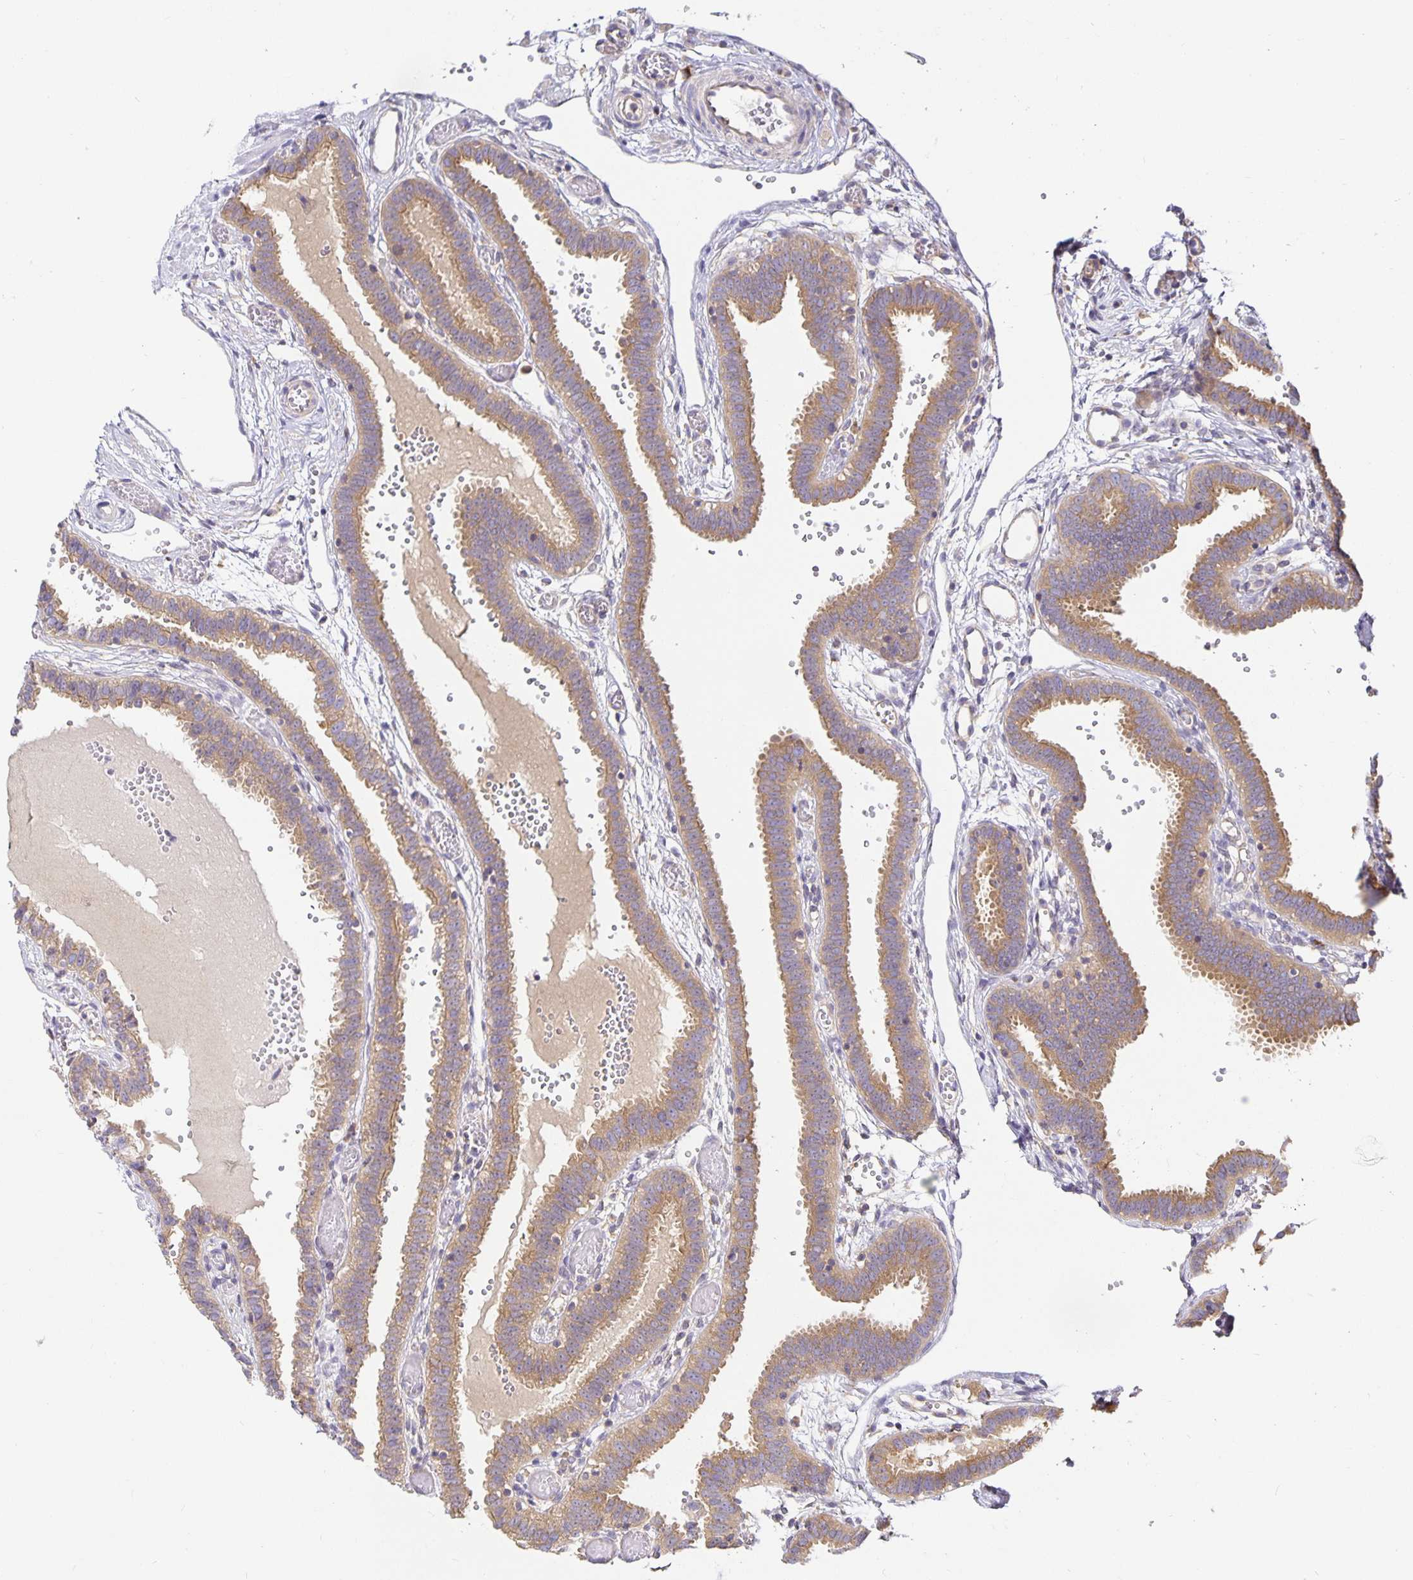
{"staining": {"intensity": "moderate", "quantity": ">75%", "location": "cytoplasmic/membranous"}, "tissue": "fallopian tube", "cell_type": "Glandular cells", "image_type": "normal", "snomed": [{"axis": "morphology", "description": "Normal tissue, NOS"}, {"axis": "topography", "description": "Fallopian tube"}], "caption": "Brown immunohistochemical staining in unremarkable fallopian tube exhibits moderate cytoplasmic/membranous expression in about >75% of glandular cells. The staining was performed using DAB to visualize the protein expression in brown, while the nuclei were stained in blue with hematoxylin (Magnification: 20x).", "gene": "USO1", "patient": {"sex": "female", "age": 37}}